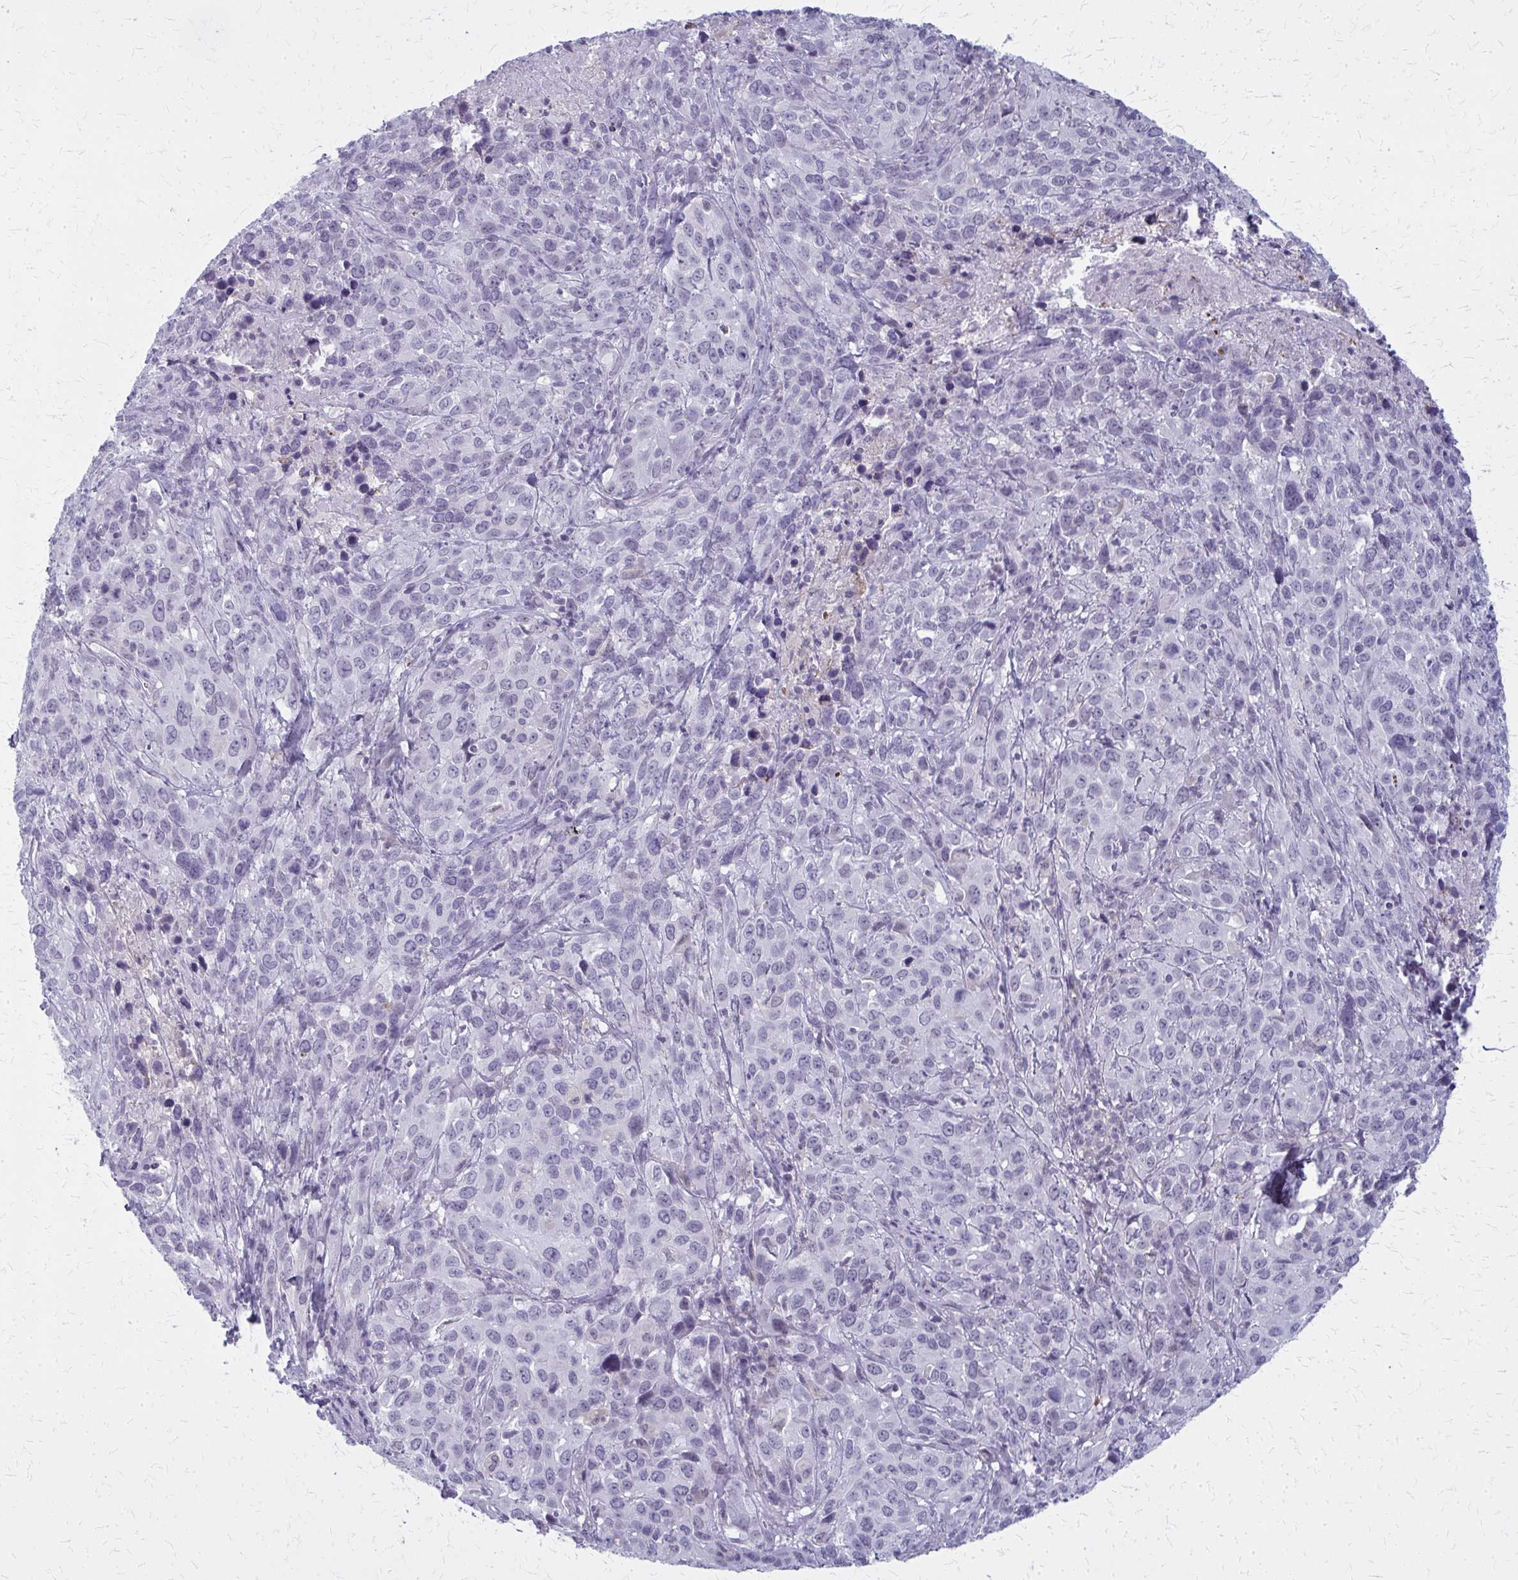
{"staining": {"intensity": "negative", "quantity": "none", "location": "none"}, "tissue": "cervical cancer", "cell_type": "Tumor cells", "image_type": "cancer", "snomed": [{"axis": "morphology", "description": "Normal tissue, NOS"}, {"axis": "morphology", "description": "Squamous cell carcinoma, NOS"}, {"axis": "topography", "description": "Cervix"}], "caption": "Immunohistochemical staining of human squamous cell carcinoma (cervical) shows no significant expression in tumor cells.", "gene": "CASQ2", "patient": {"sex": "female", "age": 51}}